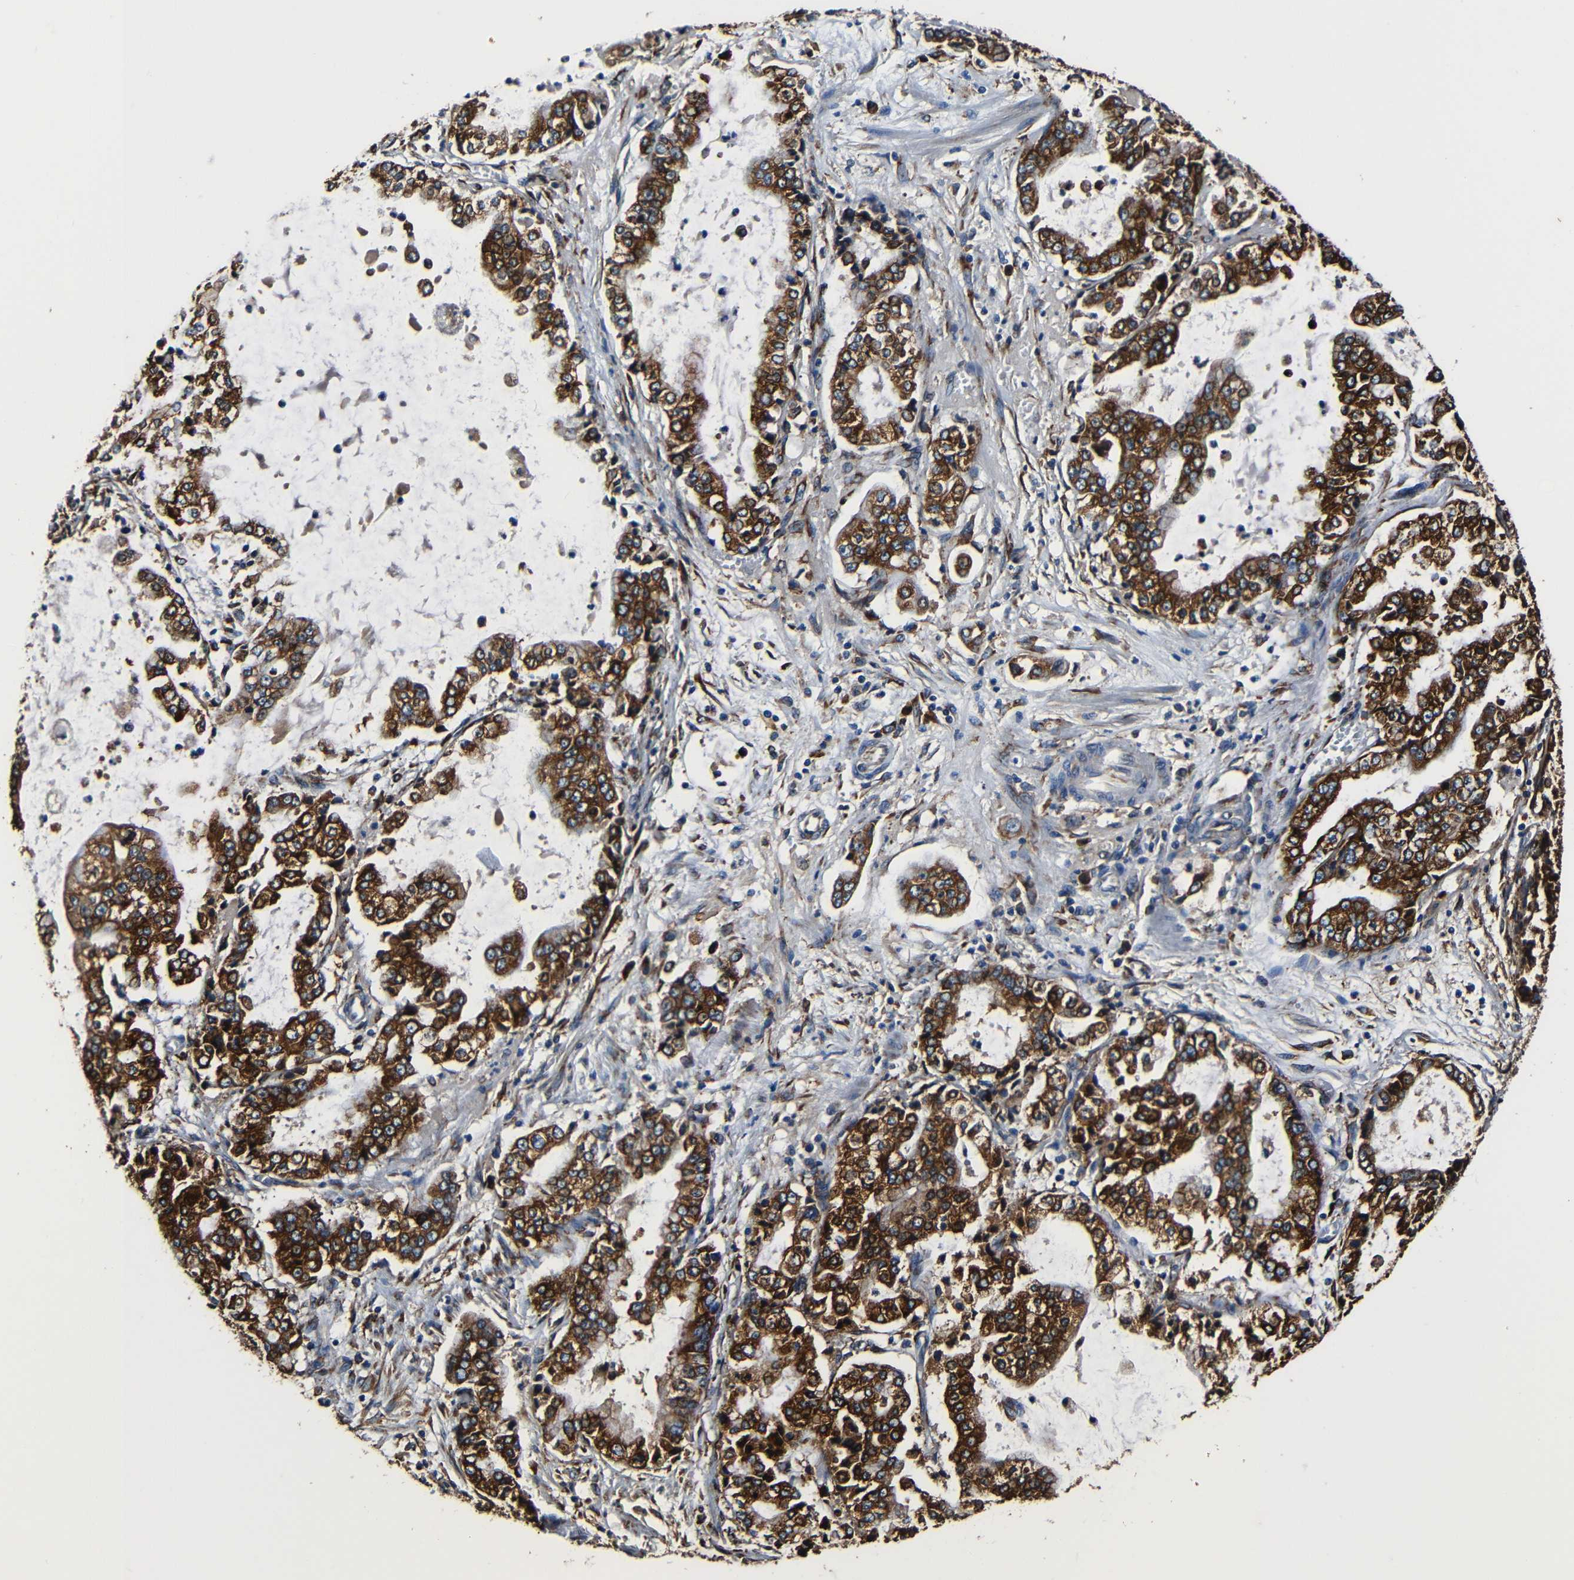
{"staining": {"intensity": "strong", "quantity": ">75%", "location": "cytoplasmic/membranous"}, "tissue": "stomach cancer", "cell_type": "Tumor cells", "image_type": "cancer", "snomed": [{"axis": "morphology", "description": "Adenocarcinoma, NOS"}, {"axis": "topography", "description": "Stomach"}], "caption": "Stomach cancer stained with immunohistochemistry exhibits strong cytoplasmic/membranous staining in about >75% of tumor cells. The staining is performed using DAB (3,3'-diaminobenzidine) brown chromogen to label protein expression. The nuclei are counter-stained blue using hematoxylin.", "gene": "RRBP1", "patient": {"sex": "male", "age": 76}}